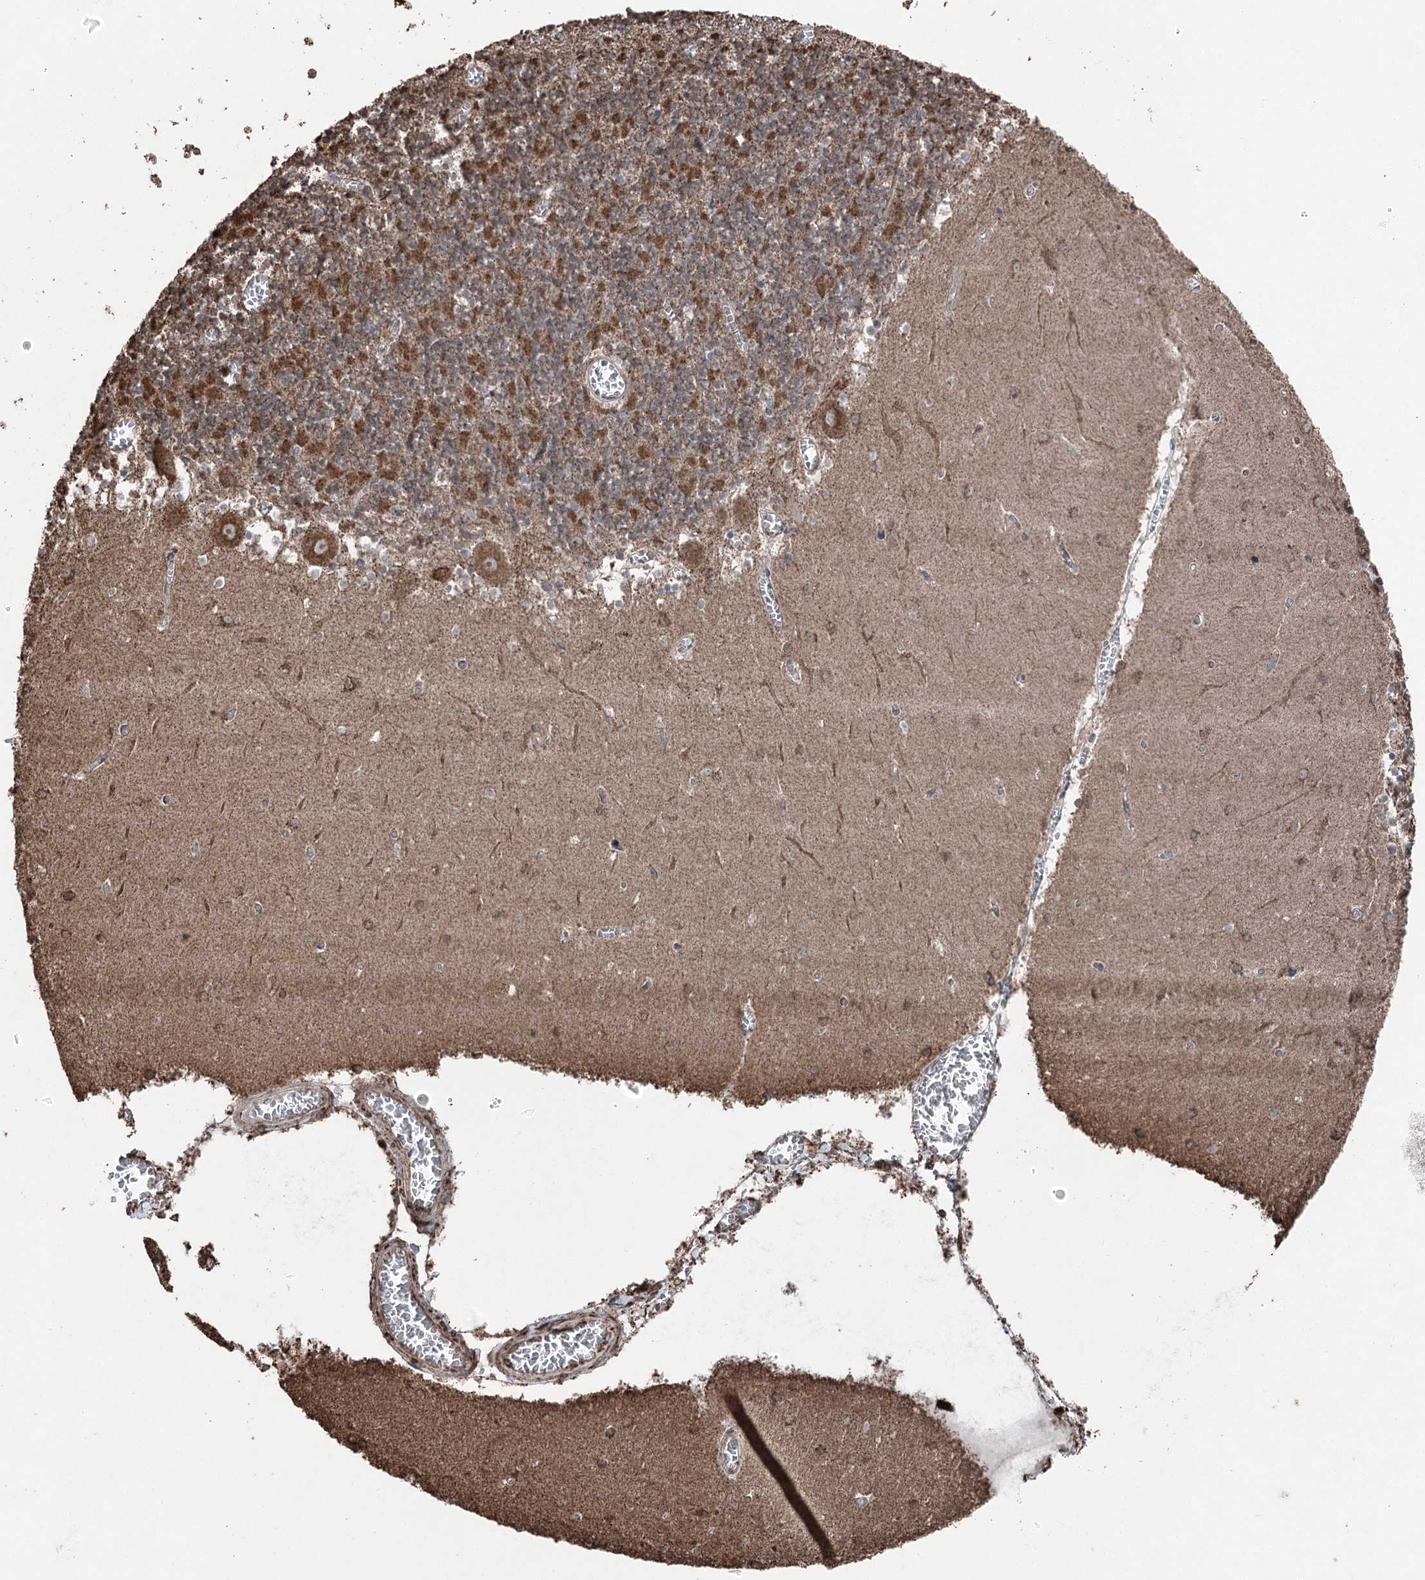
{"staining": {"intensity": "strong", "quantity": "25%-75%", "location": "cytoplasmic/membranous"}, "tissue": "cerebellum", "cell_type": "Cells in granular layer", "image_type": "normal", "snomed": [{"axis": "morphology", "description": "Normal tissue, NOS"}, {"axis": "topography", "description": "Cerebellum"}], "caption": "High-magnification brightfield microscopy of benign cerebellum stained with DAB (3,3'-diaminobenzidine) (brown) and counterstained with hematoxylin (blue). cells in granular layer exhibit strong cytoplasmic/membranous expression is seen in about25%-75% of cells. Using DAB (3,3'-diaminobenzidine) (brown) and hematoxylin (blue) stains, captured at high magnification using brightfield microscopy.", "gene": "STEEP1", "patient": {"sex": "female", "age": 28}}